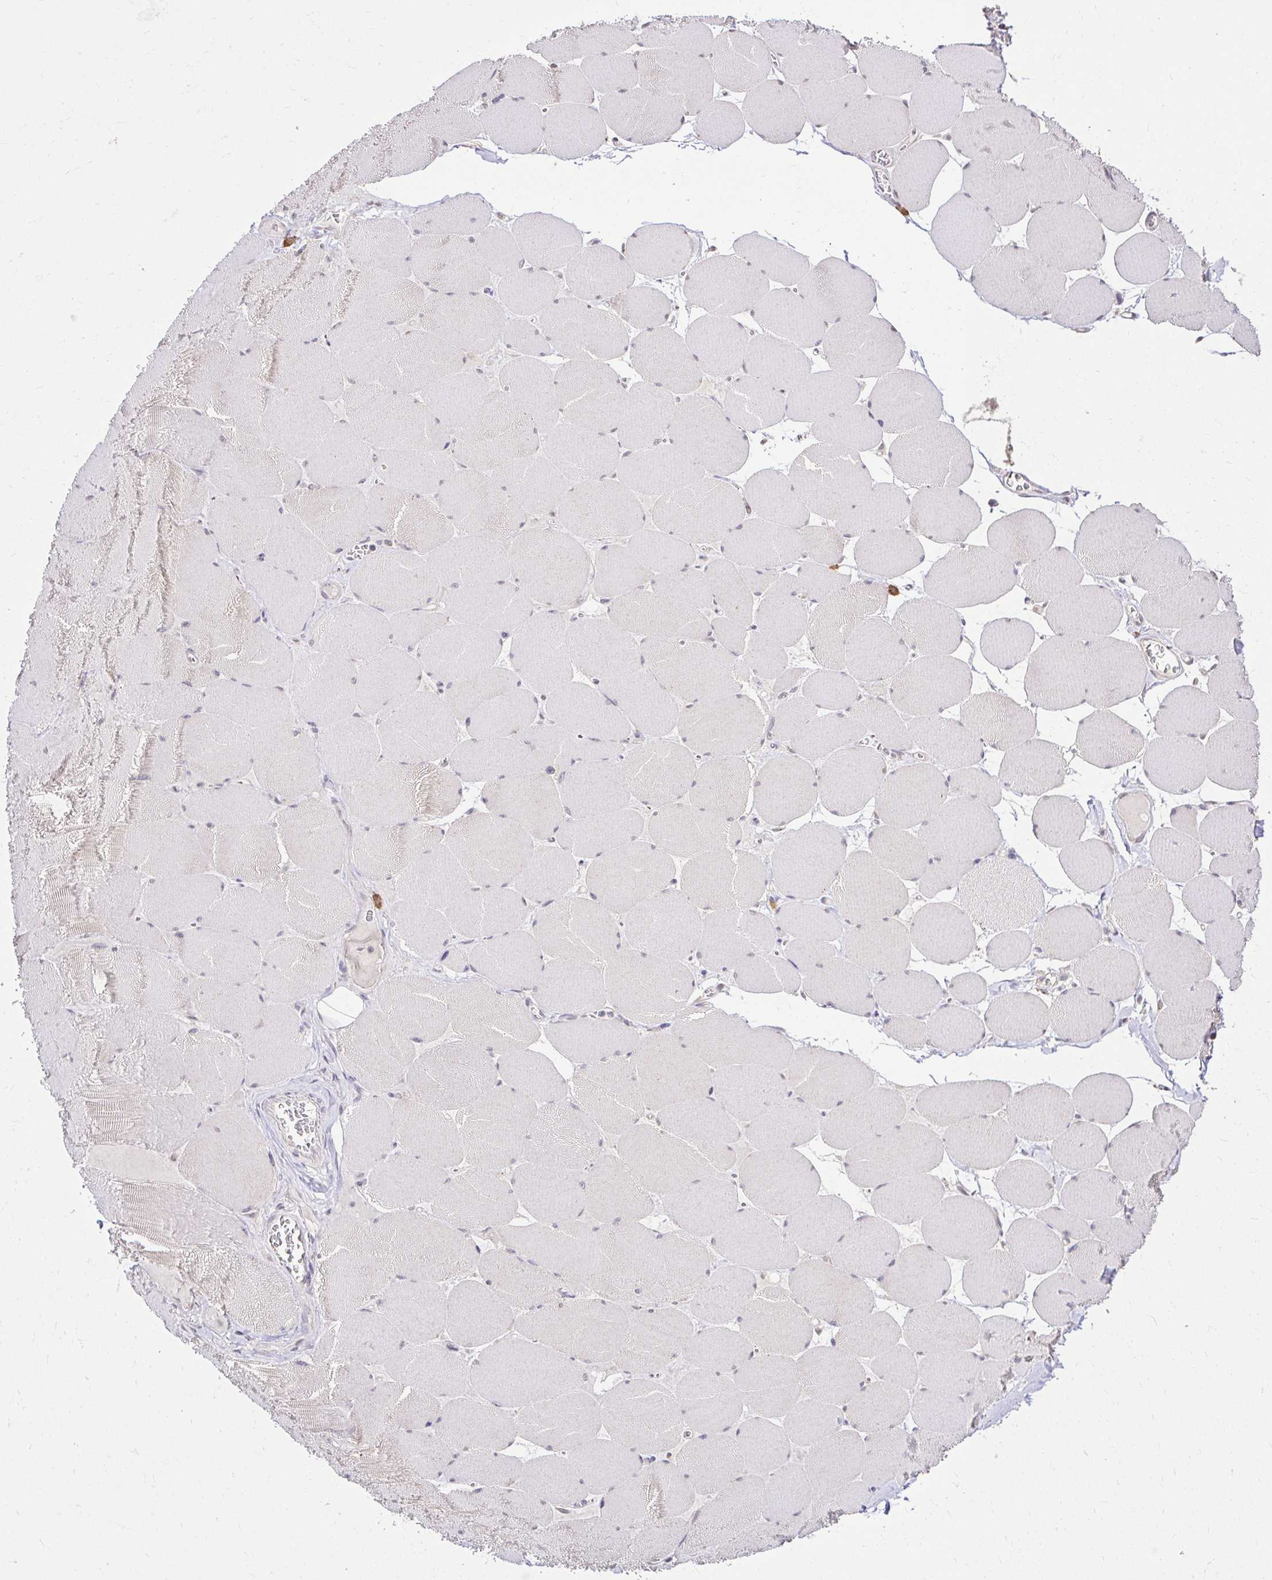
{"staining": {"intensity": "negative", "quantity": "none", "location": "none"}, "tissue": "skeletal muscle", "cell_type": "Myocytes", "image_type": "normal", "snomed": [{"axis": "morphology", "description": "Normal tissue, NOS"}, {"axis": "topography", "description": "Skeletal muscle"}], "caption": "A histopathology image of skeletal muscle stained for a protein reveals no brown staining in myocytes.", "gene": "KIAA1210", "patient": {"sex": "female", "age": 75}}